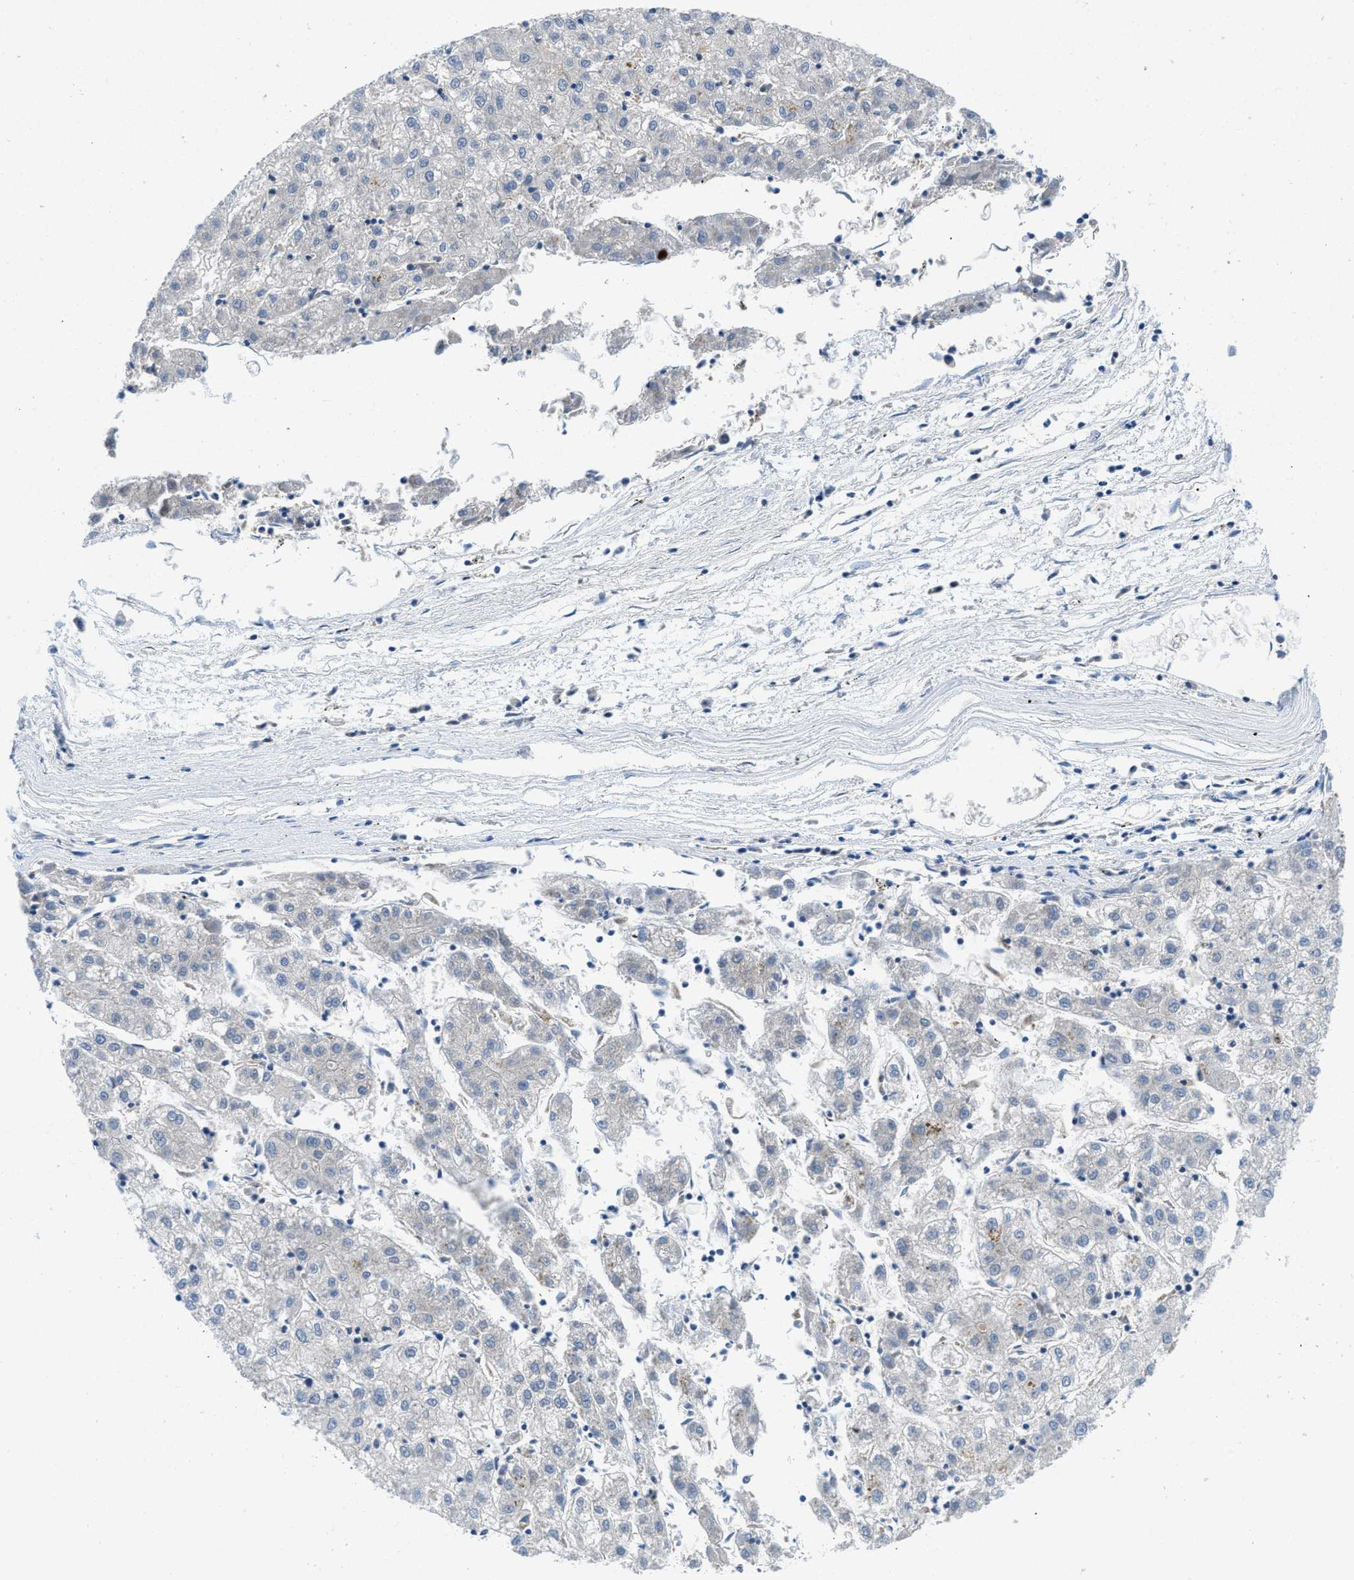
{"staining": {"intensity": "negative", "quantity": "none", "location": "none"}, "tissue": "liver cancer", "cell_type": "Tumor cells", "image_type": "cancer", "snomed": [{"axis": "morphology", "description": "Carcinoma, Hepatocellular, NOS"}, {"axis": "topography", "description": "Liver"}], "caption": "Tumor cells show no significant protein positivity in liver hepatocellular carcinoma. (DAB (3,3'-diaminobenzidine) immunohistochemistry with hematoxylin counter stain).", "gene": "FAM151A", "patient": {"sex": "male", "age": 72}}